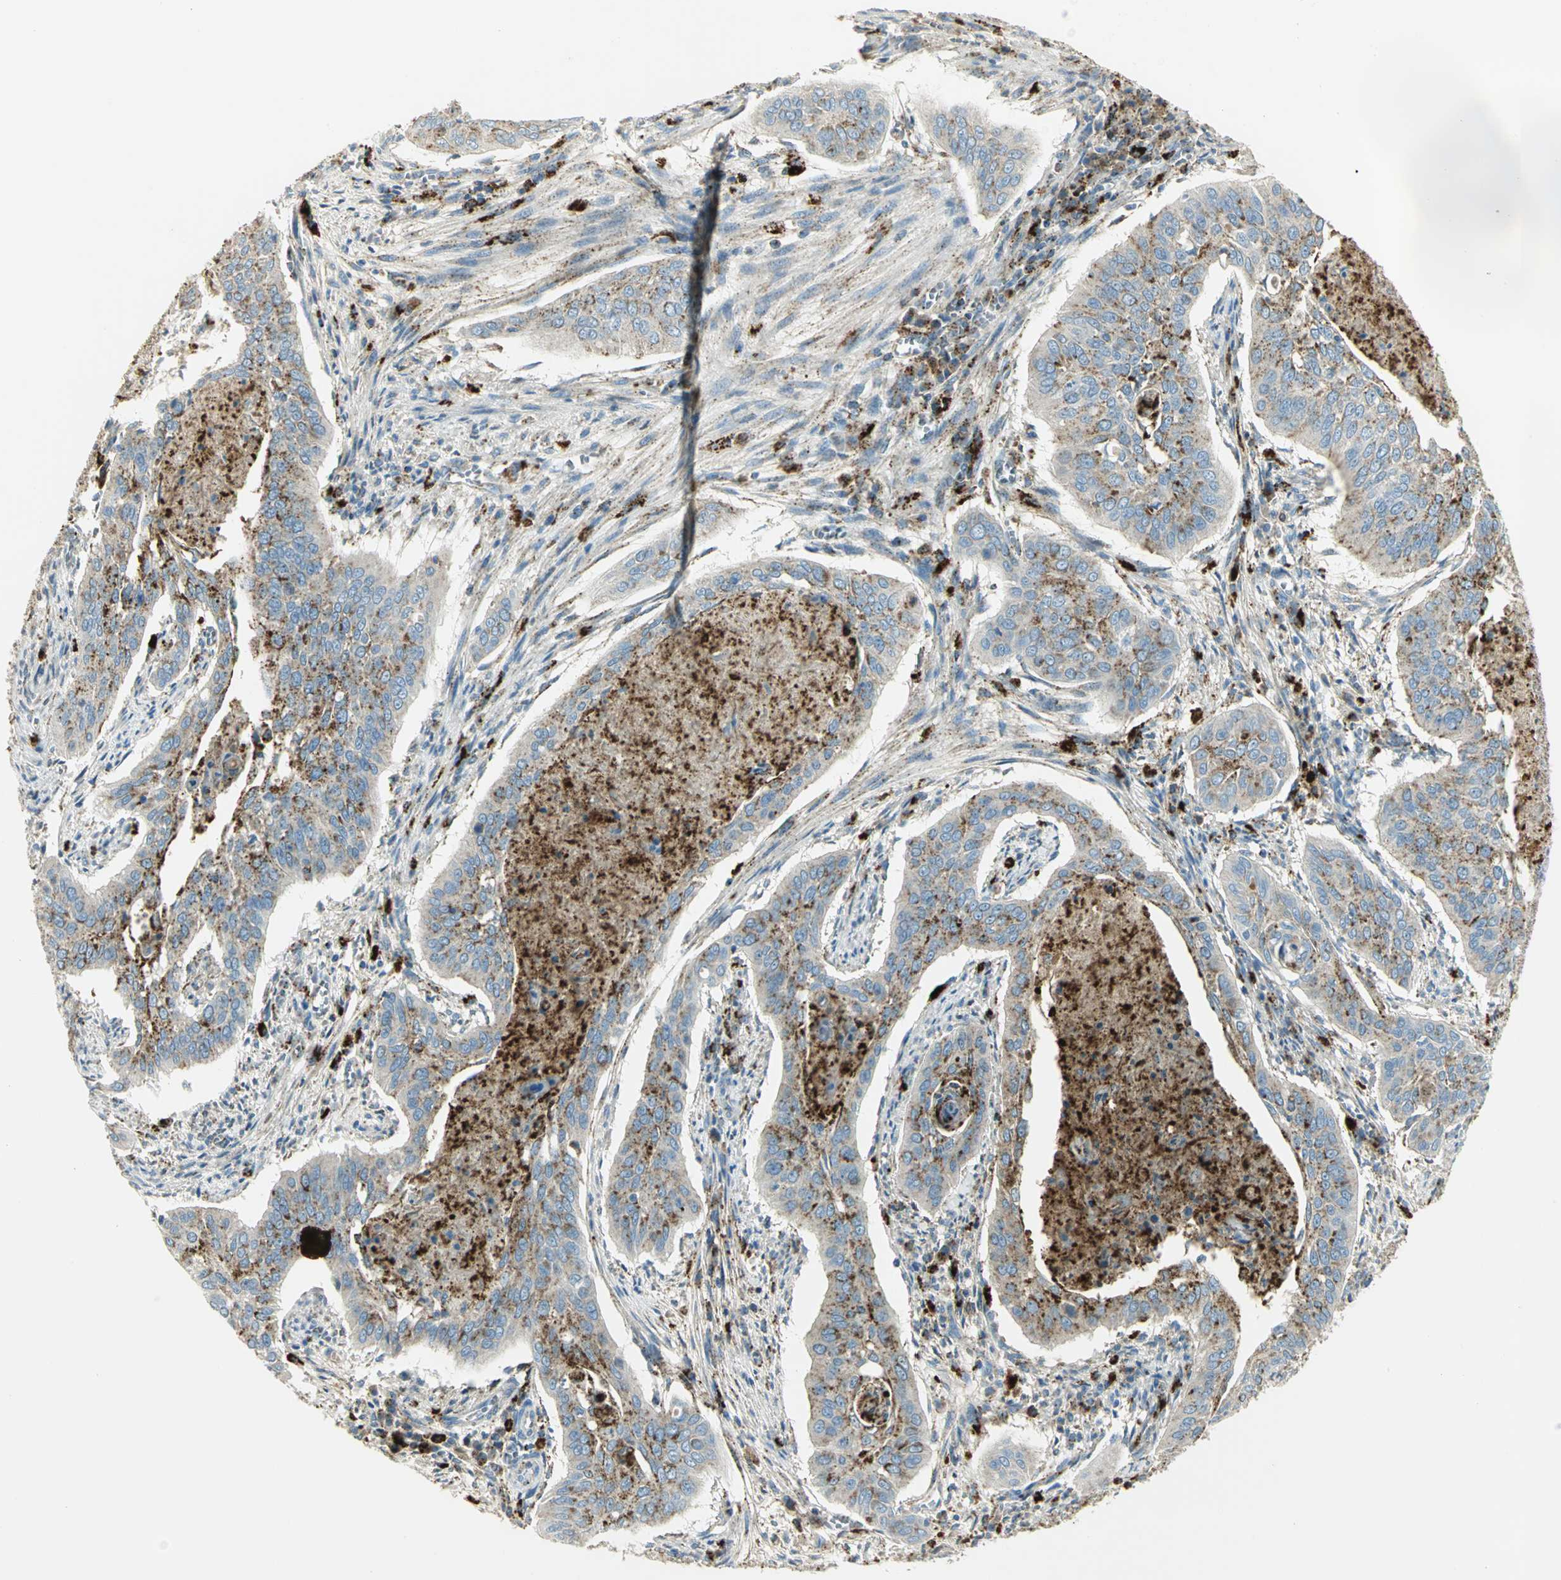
{"staining": {"intensity": "moderate", "quantity": "25%-75%", "location": "cytoplasmic/membranous"}, "tissue": "cervical cancer", "cell_type": "Tumor cells", "image_type": "cancer", "snomed": [{"axis": "morphology", "description": "Squamous cell carcinoma, NOS"}, {"axis": "topography", "description": "Cervix"}], "caption": "Moderate cytoplasmic/membranous expression for a protein is identified in approximately 25%-75% of tumor cells of cervical squamous cell carcinoma using IHC.", "gene": "ARSA", "patient": {"sex": "female", "age": 39}}